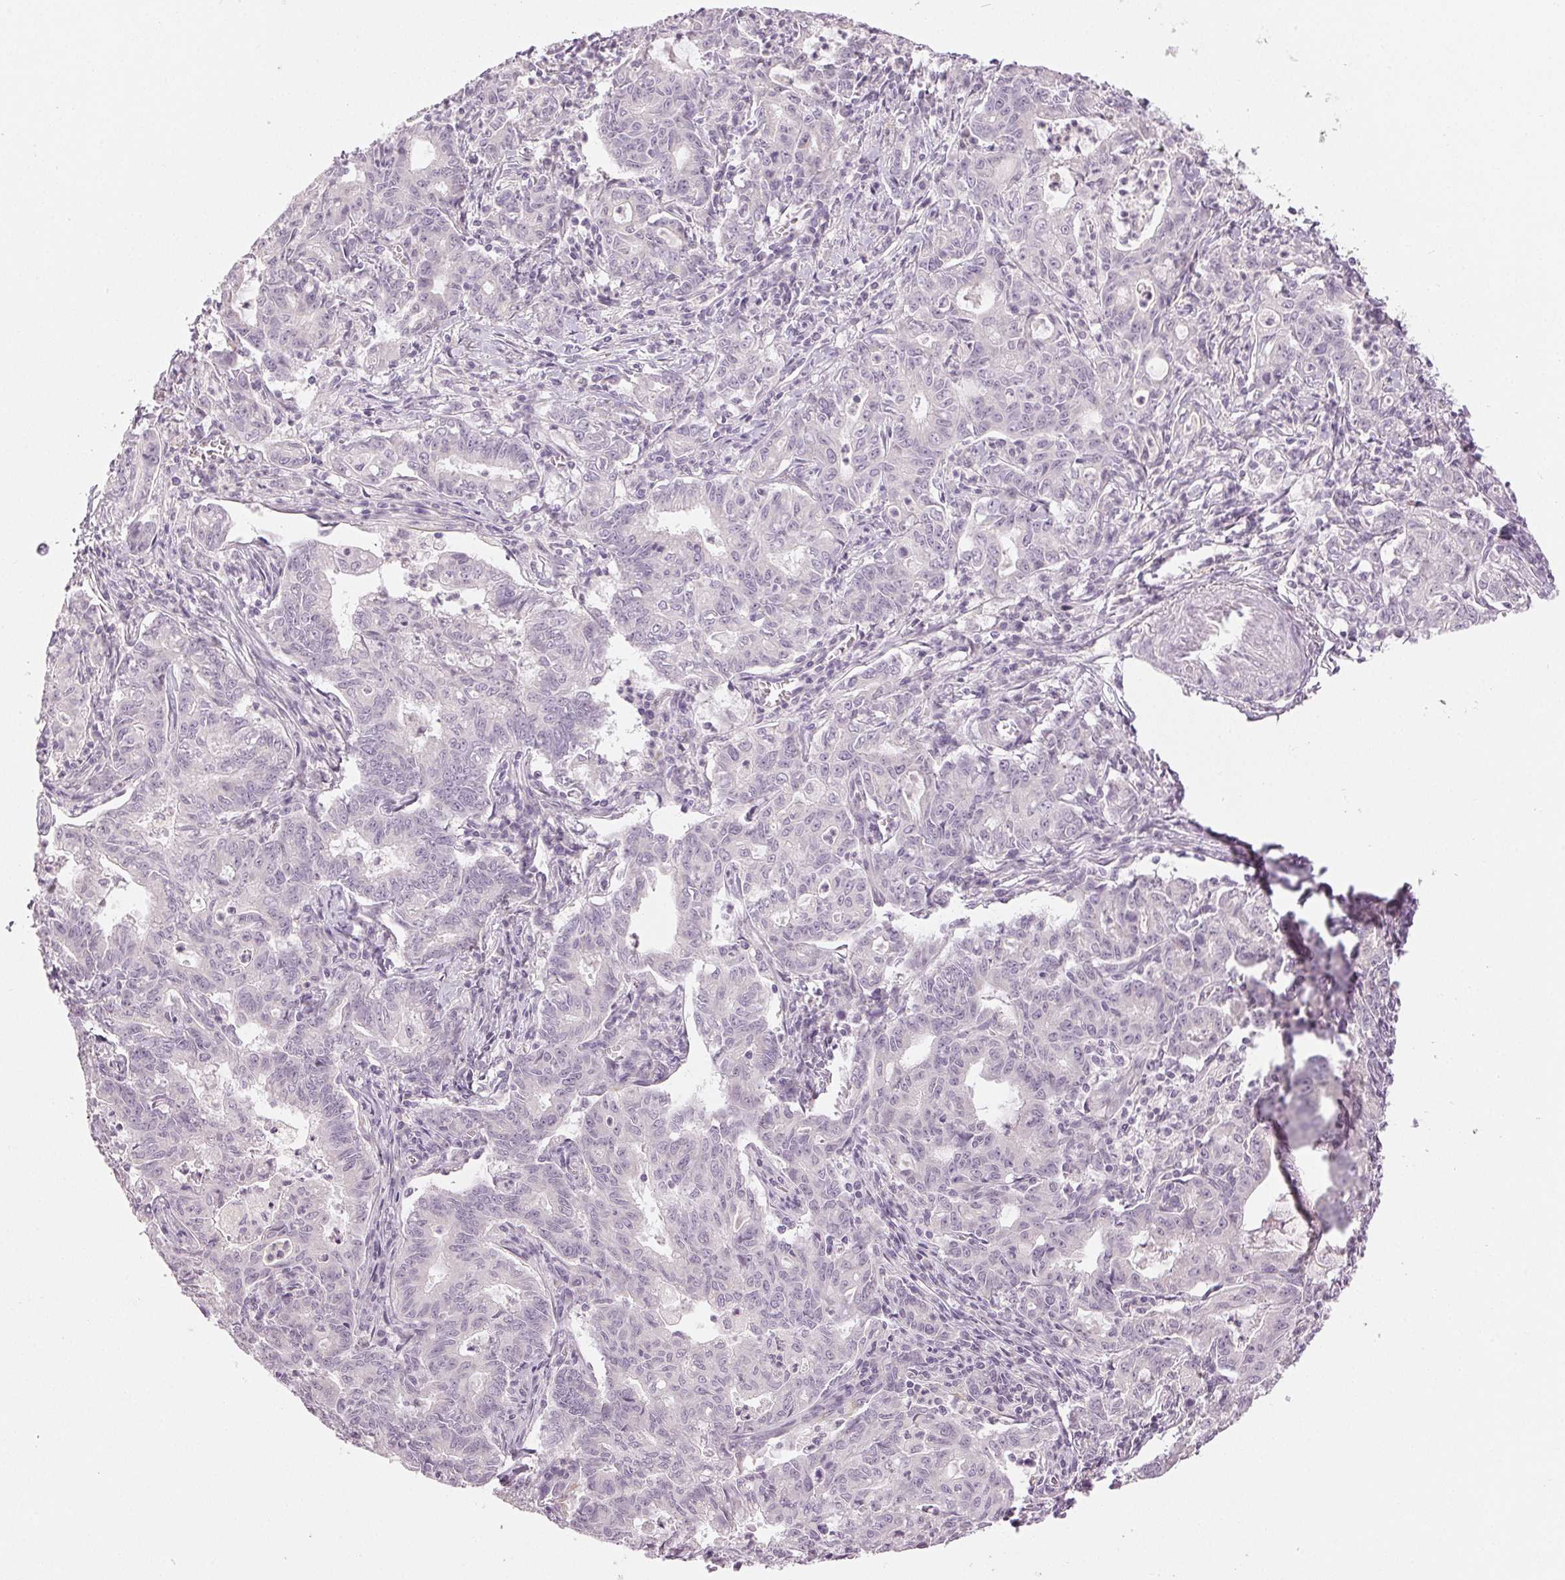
{"staining": {"intensity": "negative", "quantity": "none", "location": "none"}, "tissue": "stomach cancer", "cell_type": "Tumor cells", "image_type": "cancer", "snomed": [{"axis": "morphology", "description": "Adenocarcinoma, NOS"}, {"axis": "topography", "description": "Stomach, upper"}], "caption": "The image demonstrates no significant positivity in tumor cells of stomach cancer.", "gene": "MAP1LC3A", "patient": {"sex": "female", "age": 79}}